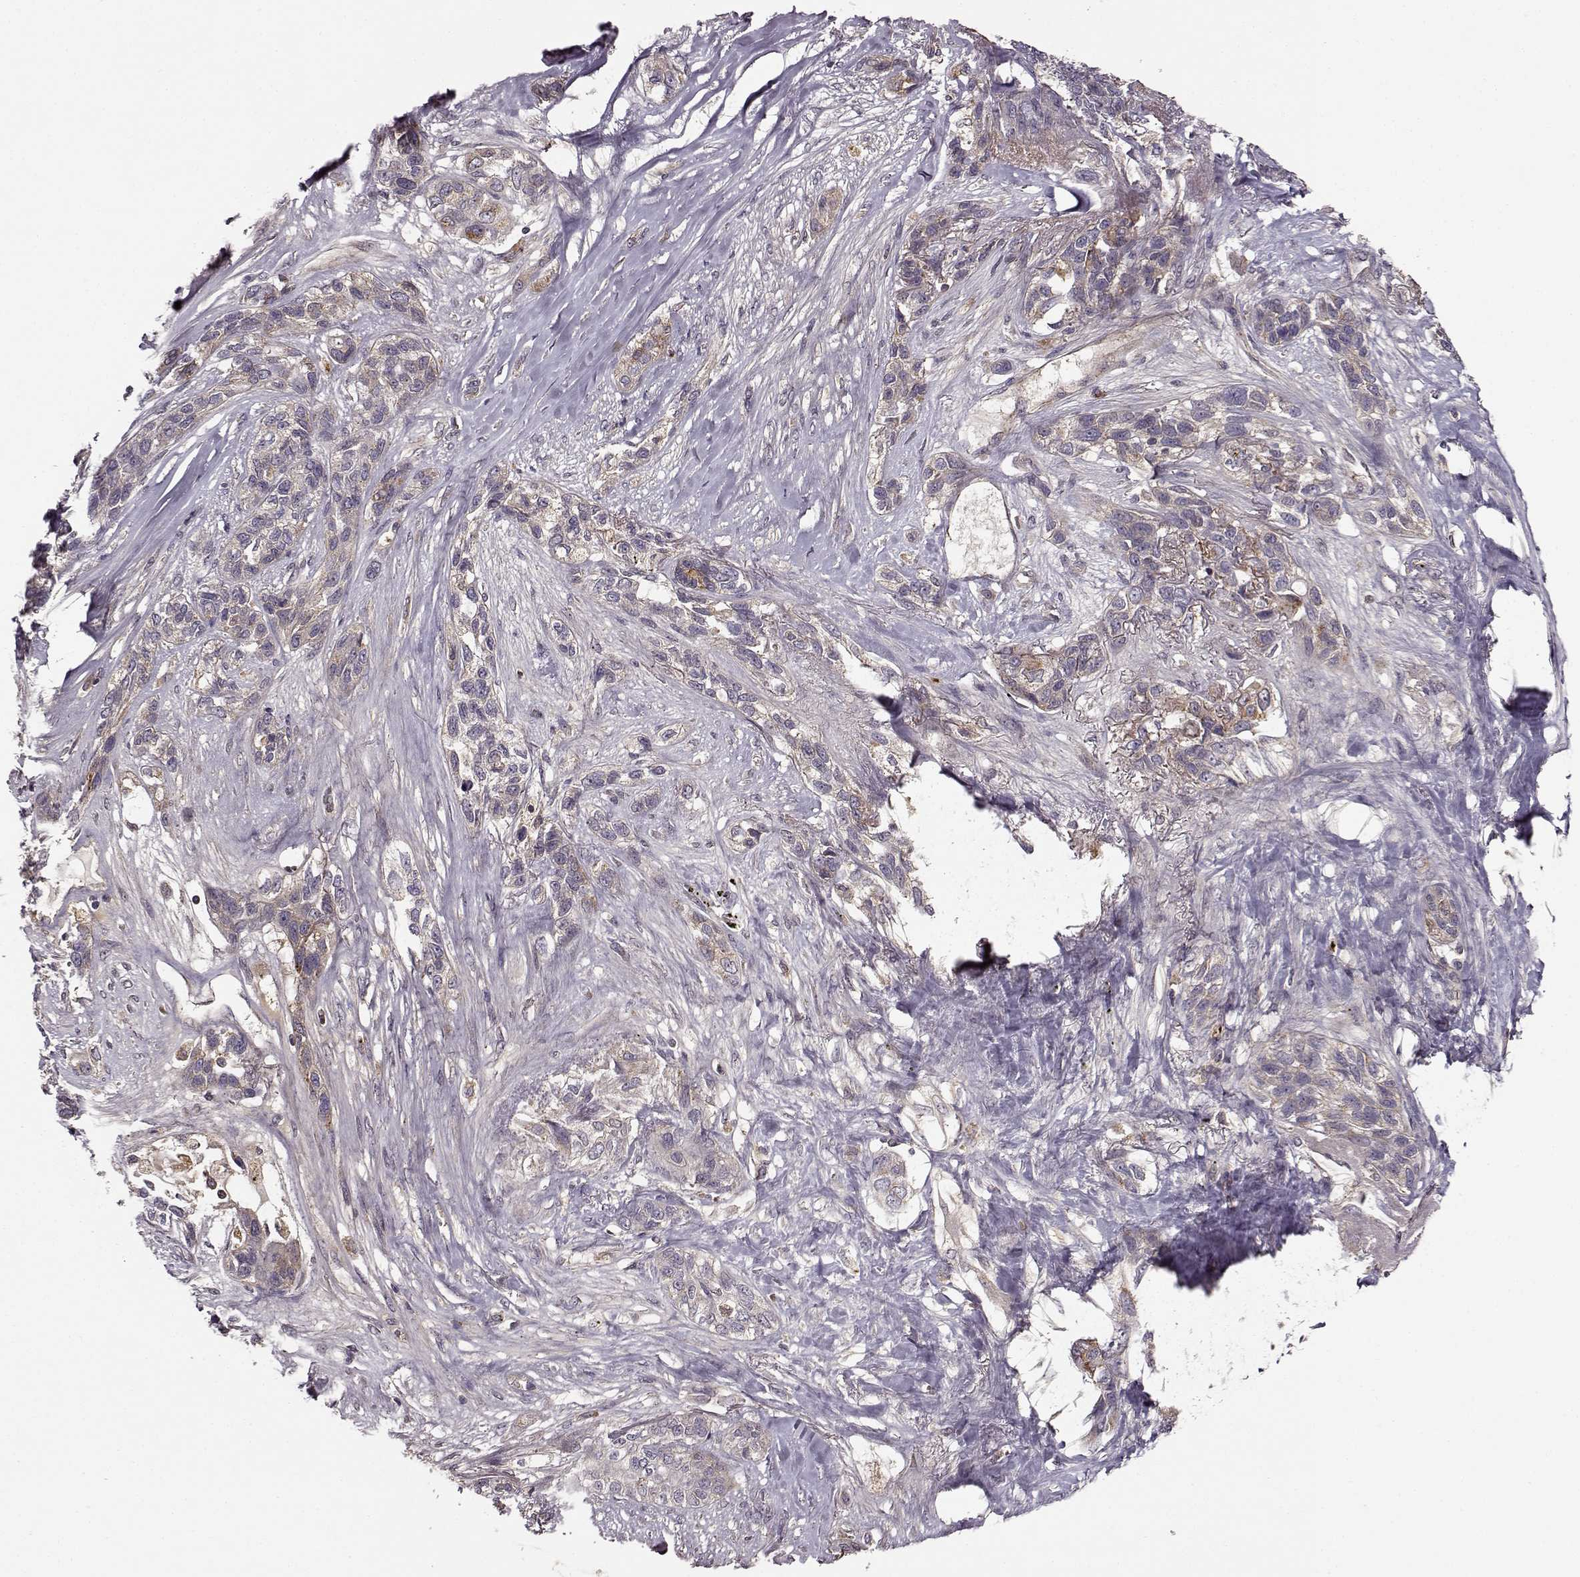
{"staining": {"intensity": "weak", "quantity": ">75%", "location": "cytoplasmic/membranous"}, "tissue": "lung cancer", "cell_type": "Tumor cells", "image_type": "cancer", "snomed": [{"axis": "morphology", "description": "Squamous cell carcinoma, NOS"}, {"axis": "topography", "description": "Lung"}], "caption": "Immunohistochemistry (IHC) image of neoplastic tissue: human lung cancer stained using immunohistochemistry (IHC) displays low levels of weak protein expression localized specifically in the cytoplasmic/membranous of tumor cells, appearing as a cytoplasmic/membranous brown color.", "gene": "IFRD2", "patient": {"sex": "female", "age": 70}}